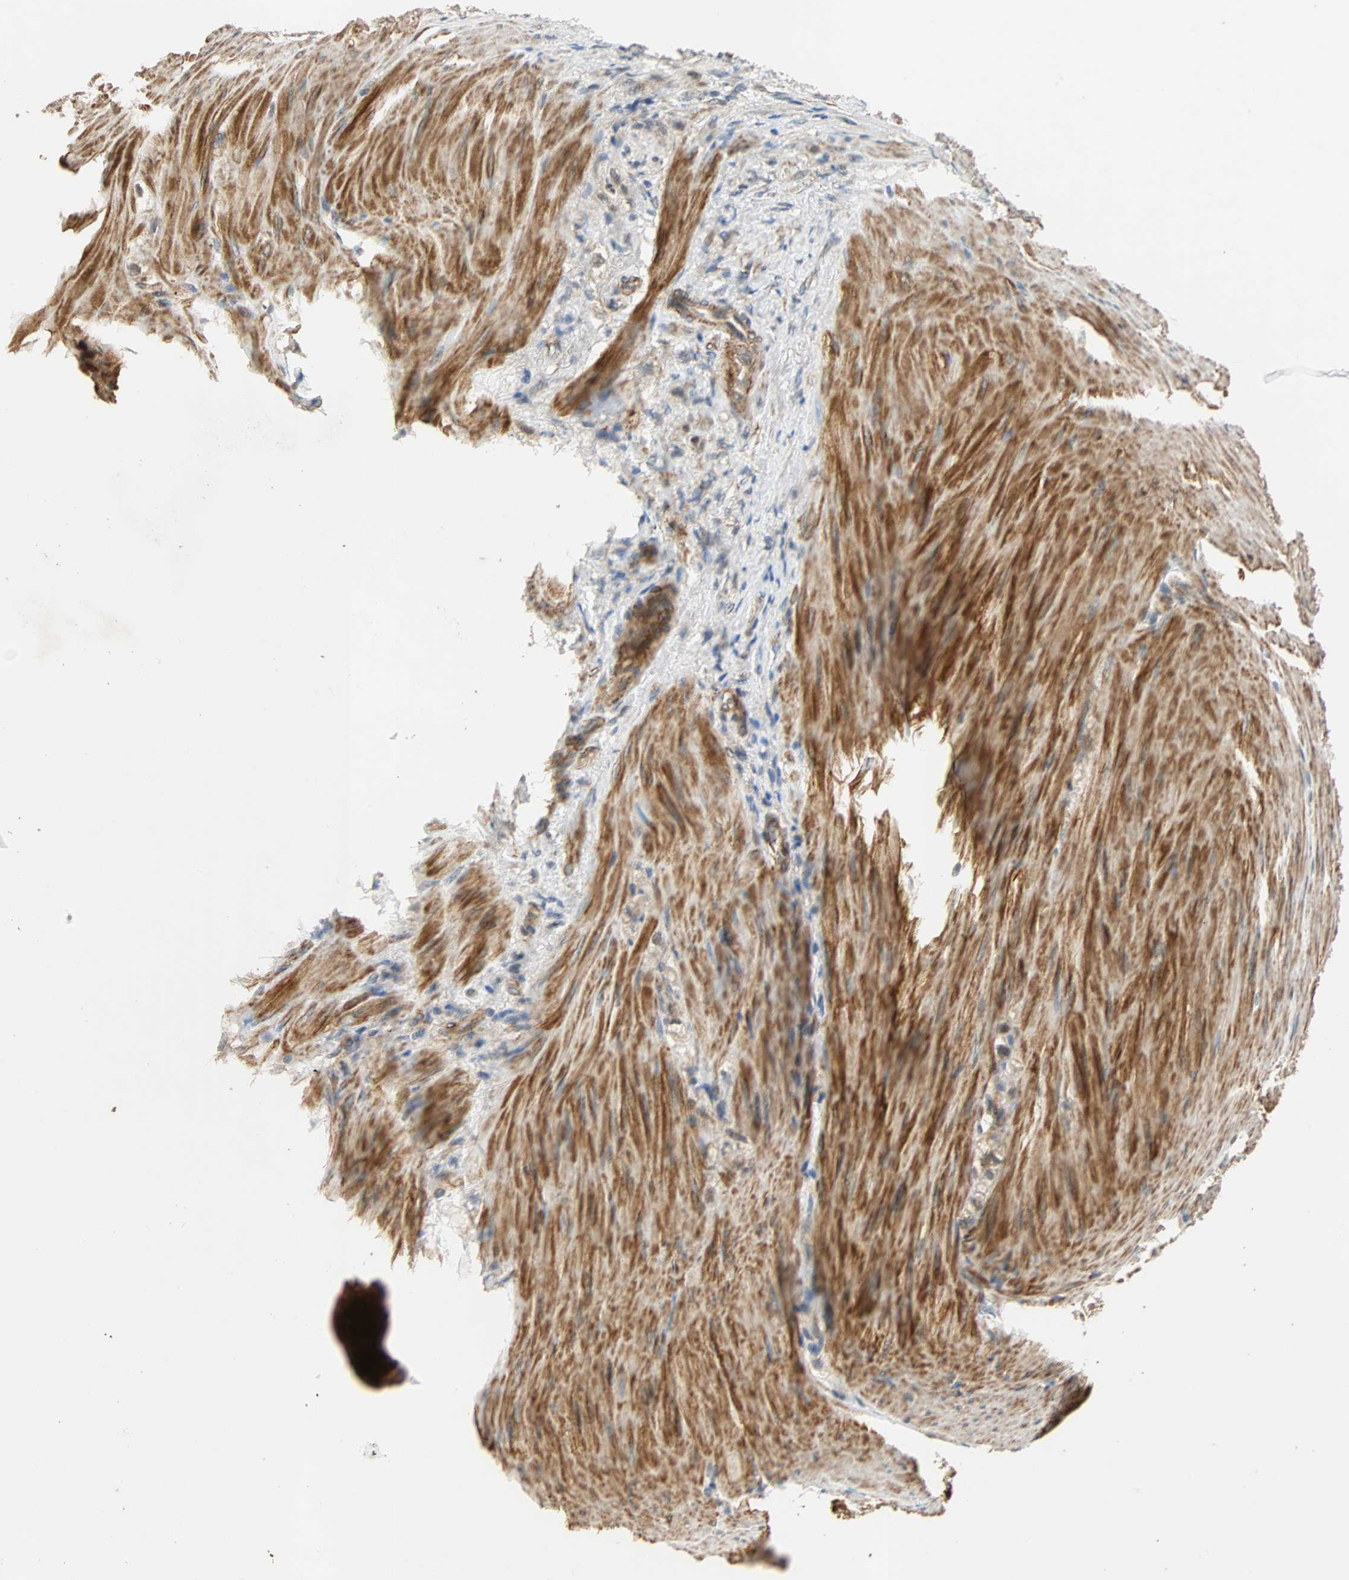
{"staining": {"intensity": "weak", "quantity": "<25%", "location": "cytoplasmic/membranous"}, "tissue": "stomach cancer", "cell_type": "Tumor cells", "image_type": "cancer", "snomed": [{"axis": "morphology", "description": "Adenocarcinoma, NOS"}, {"axis": "topography", "description": "Stomach"}], "caption": "The IHC micrograph has no significant expression in tumor cells of adenocarcinoma (stomach) tissue. (DAB immunohistochemistry, high magnification).", "gene": "QSER1", "patient": {"sex": "male", "age": 82}}